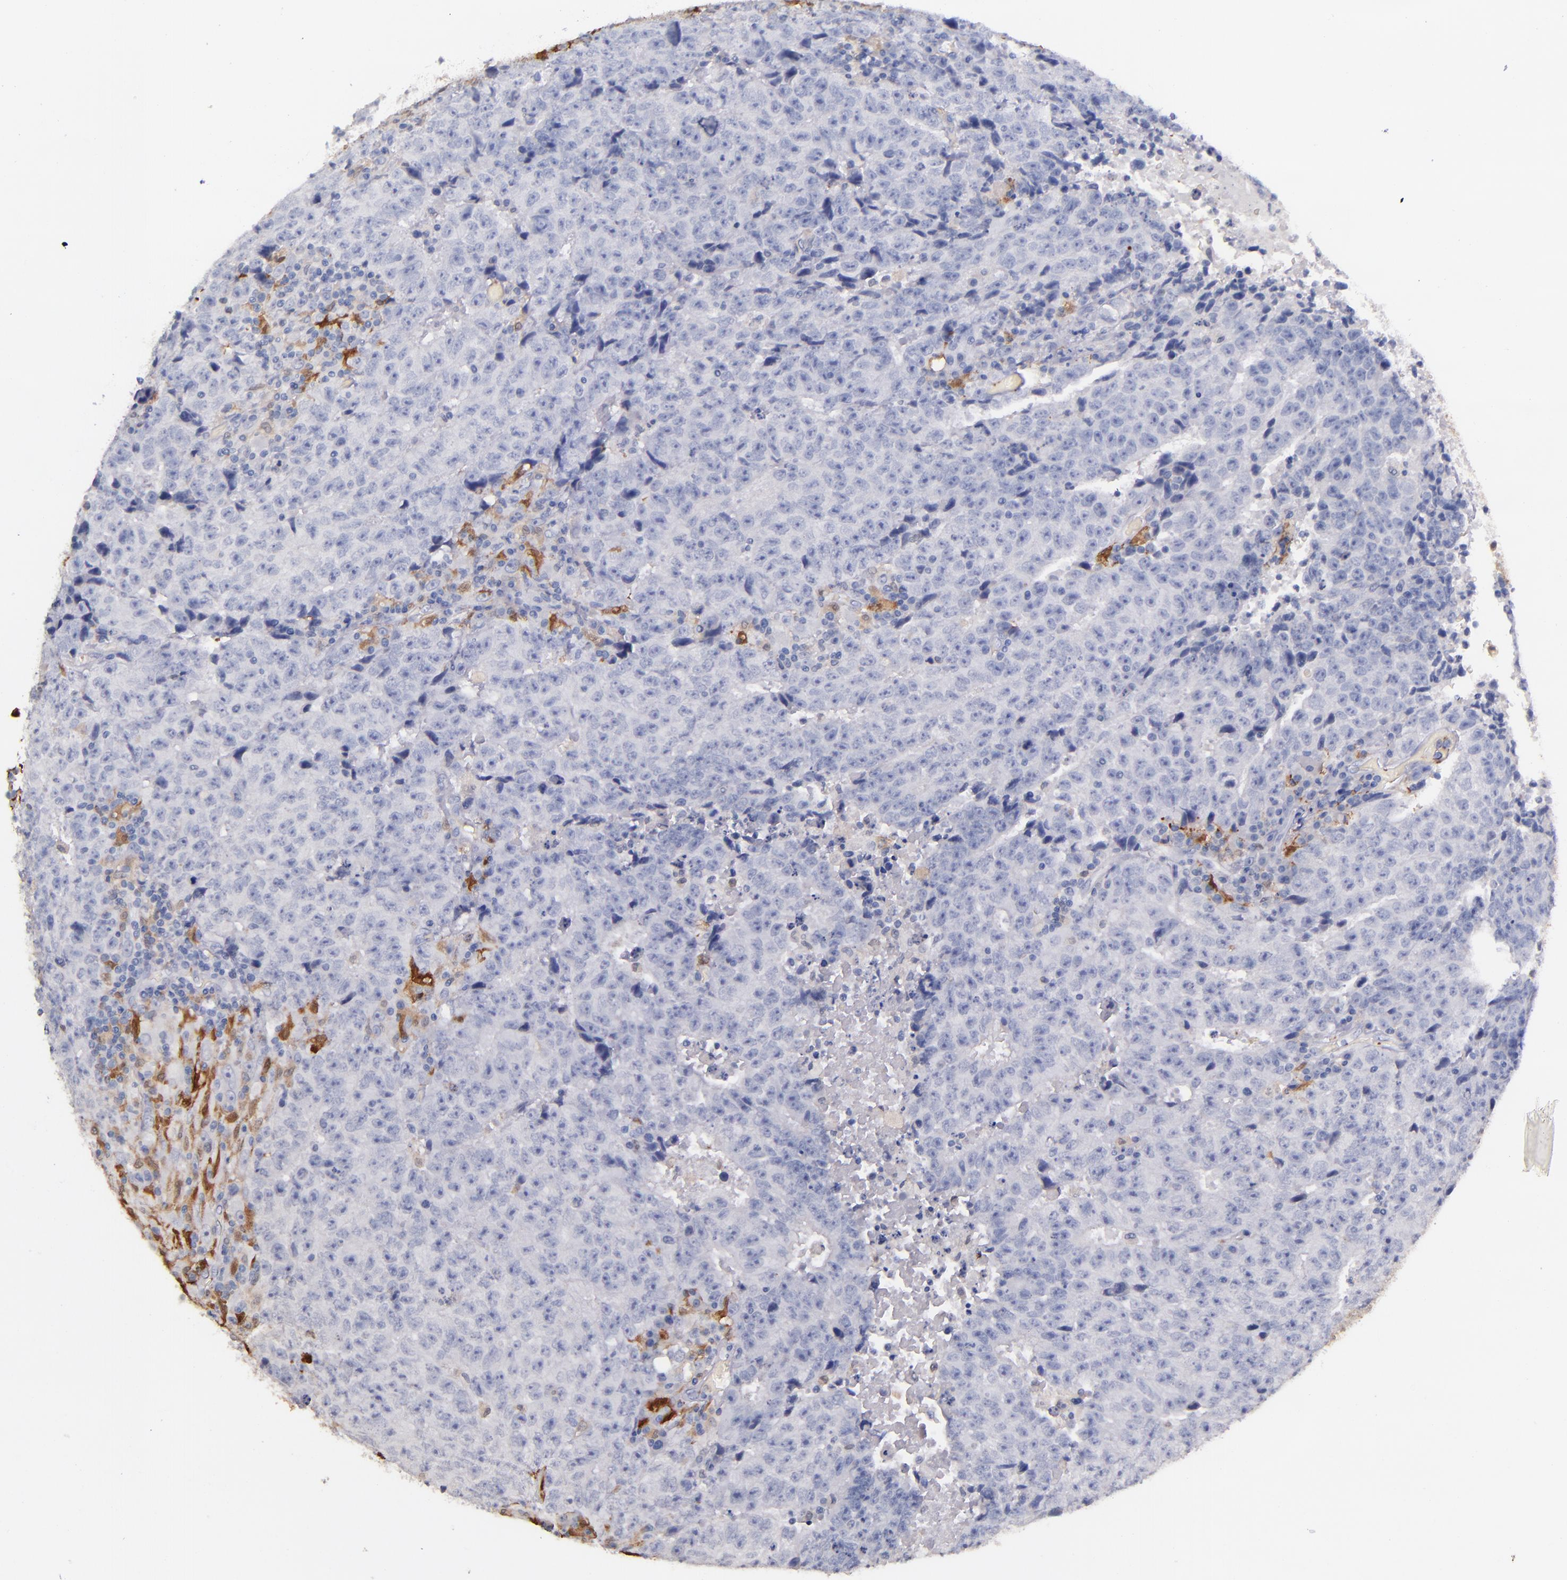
{"staining": {"intensity": "negative", "quantity": "none", "location": "none"}, "tissue": "testis cancer", "cell_type": "Tumor cells", "image_type": "cancer", "snomed": [{"axis": "morphology", "description": "Necrosis, NOS"}, {"axis": "morphology", "description": "Carcinoma, Embryonal, NOS"}, {"axis": "topography", "description": "Testis"}], "caption": "Tumor cells are negative for protein expression in human testis embryonal carcinoma.", "gene": "F13A1", "patient": {"sex": "male", "age": 19}}